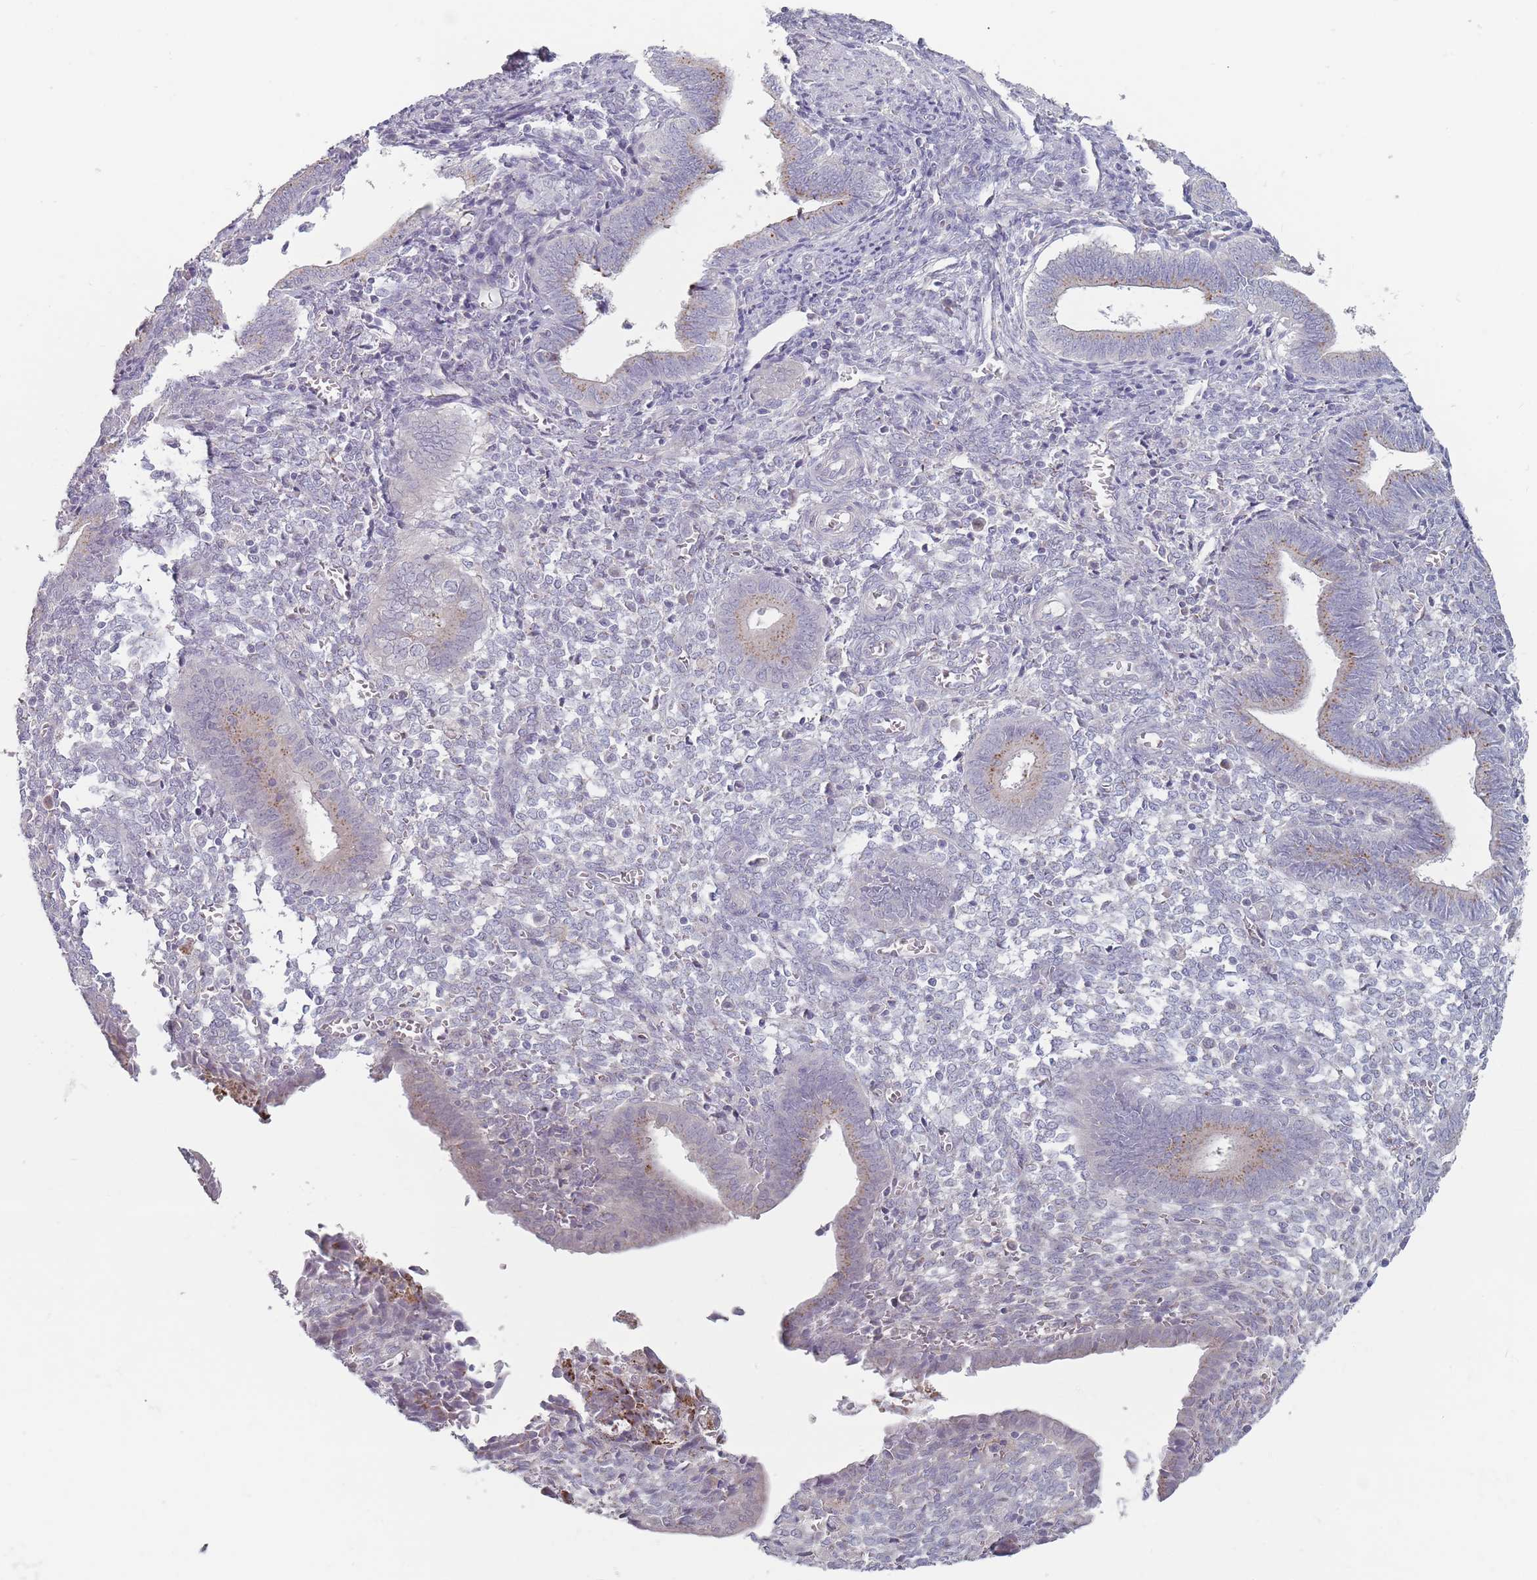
{"staining": {"intensity": "negative", "quantity": "none", "location": "none"}, "tissue": "endometrium", "cell_type": "Cells in endometrial stroma", "image_type": "normal", "snomed": [{"axis": "morphology", "description": "Normal tissue, NOS"}, {"axis": "topography", "description": "Other"}, {"axis": "topography", "description": "Endometrium"}], "caption": "High power microscopy photomicrograph of an IHC image of benign endometrium, revealing no significant staining in cells in endometrial stroma. (DAB (3,3'-diaminobenzidine) immunohistochemistry (IHC) with hematoxylin counter stain).", "gene": "AKAIN1", "patient": {"sex": "female", "age": 44}}